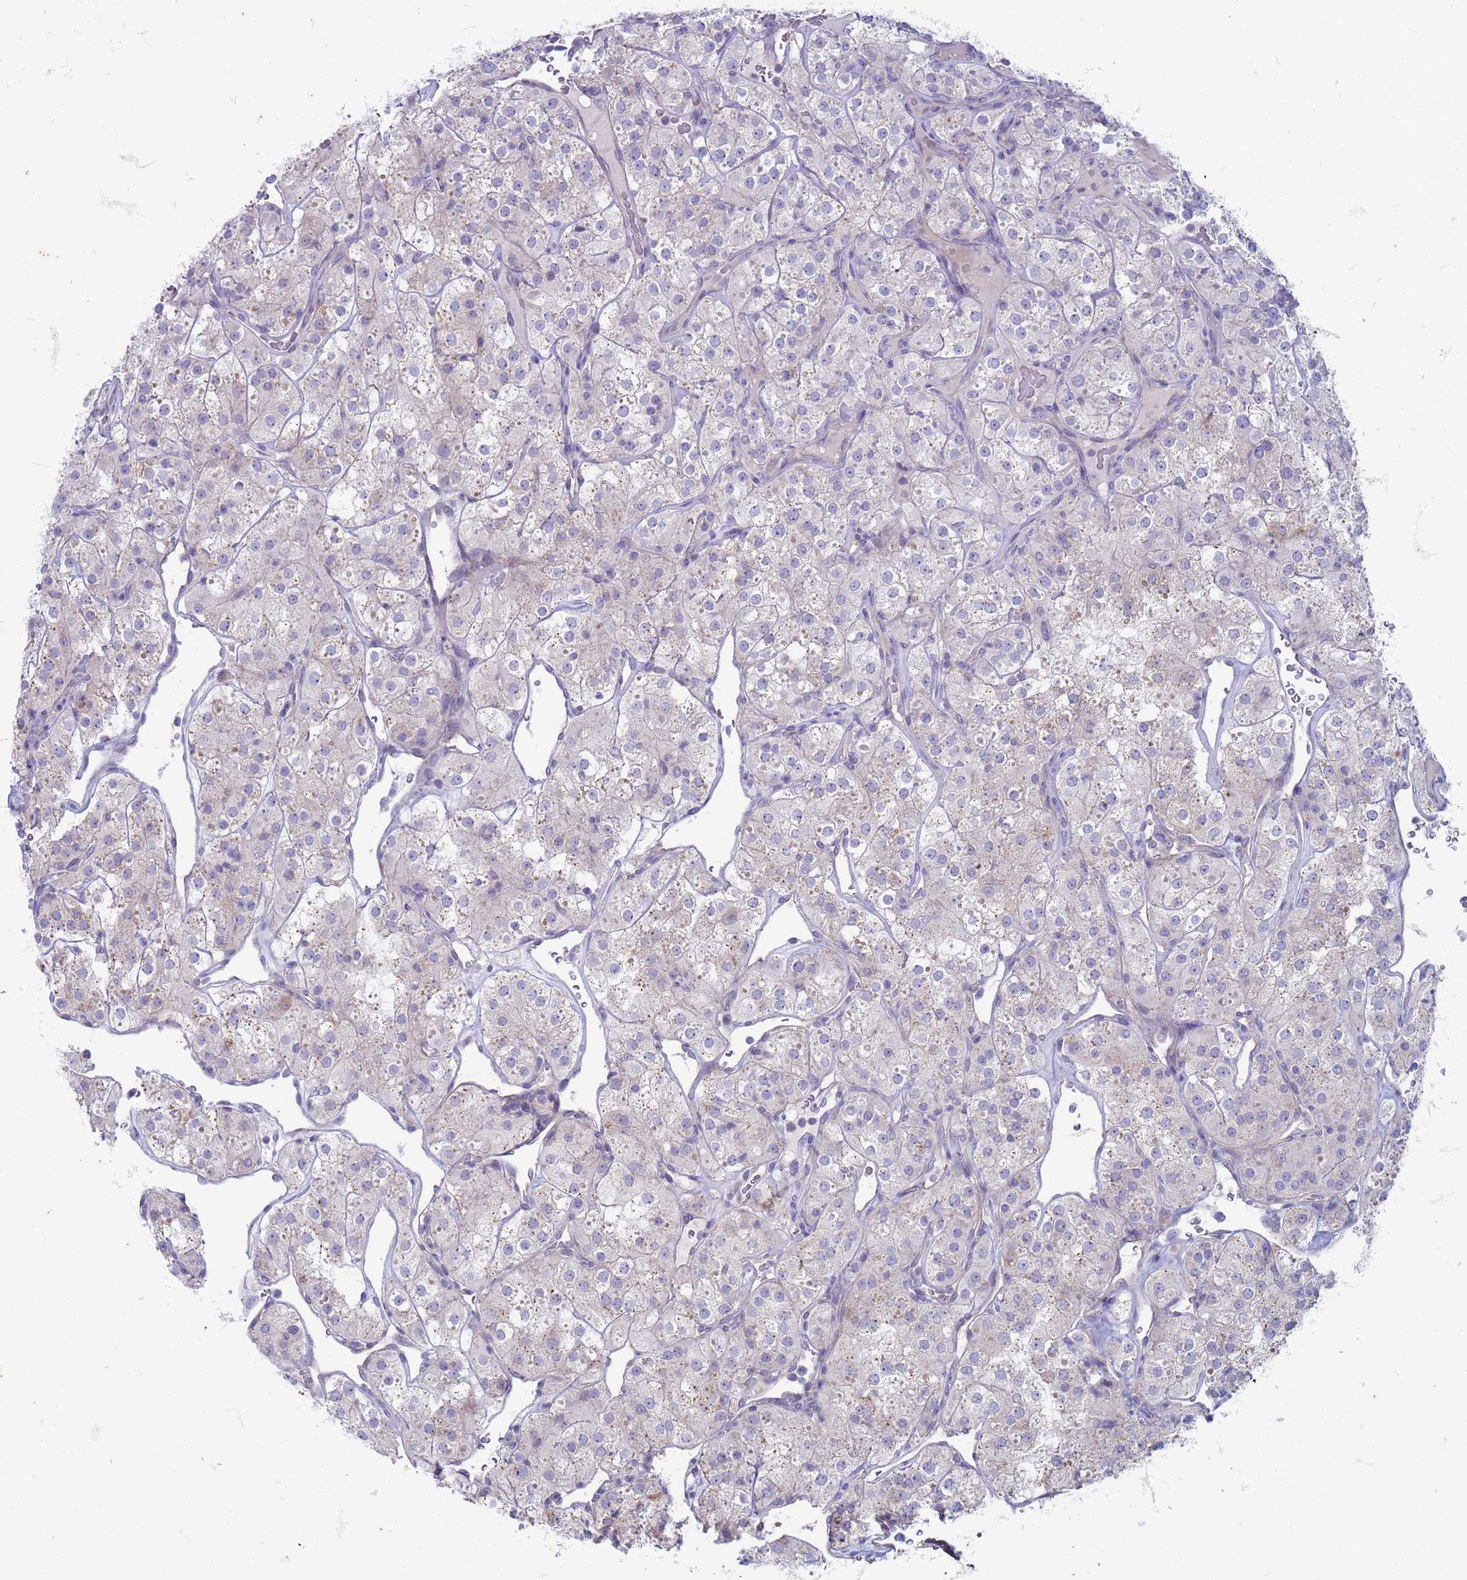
{"staining": {"intensity": "negative", "quantity": "none", "location": "none"}, "tissue": "renal cancer", "cell_type": "Tumor cells", "image_type": "cancer", "snomed": [{"axis": "morphology", "description": "Adenocarcinoma, NOS"}, {"axis": "topography", "description": "Kidney"}], "caption": "Renal cancer (adenocarcinoma) was stained to show a protein in brown. There is no significant staining in tumor cells.", "gene": "SUCO", "patient": {"sex": "male", "age": 77}}